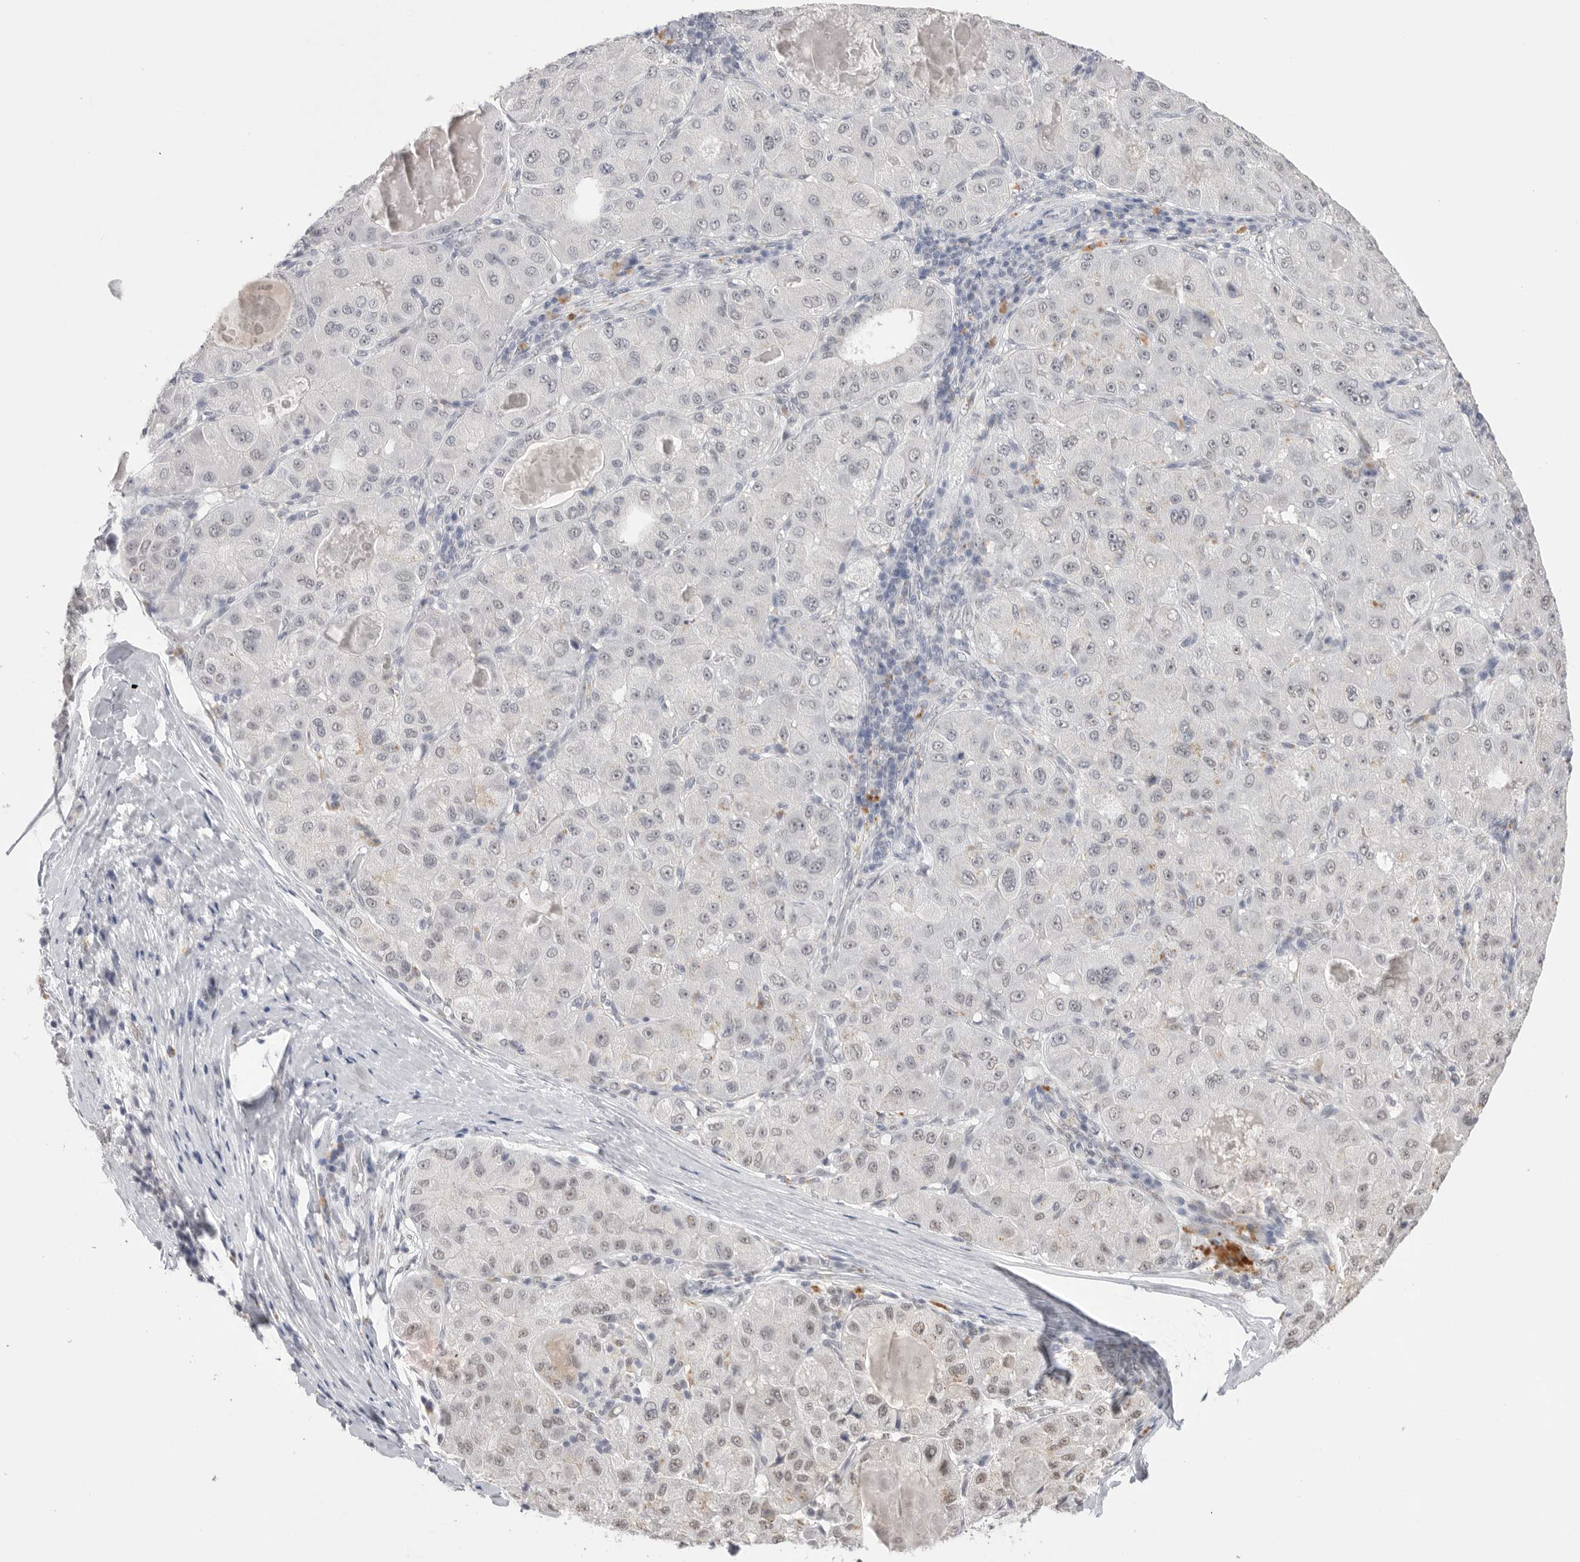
{"staining": {"intensity": "weak", "quantity": "<25%", "location": "nuclear"}, "tissue": "liver cancer", "cell_type": "Tumor cells", "image_type": "cancer", "snomed": [{"axis": "morphology", "description": "Carcinoma, Hepatocellular, NOS"}, {"axis": "topography", "description": "Liver"}], "caption": "A histopathology image of hepatocellular carcinoma (liver) stained for a protein exhibits no brown staining in tumor cells. (DAB (3,3'-diaminobenzidine) immunohistochemistry, high magnification).", "gene": "BCLAF3", "patient": {"sex": "male", "age": 80}}